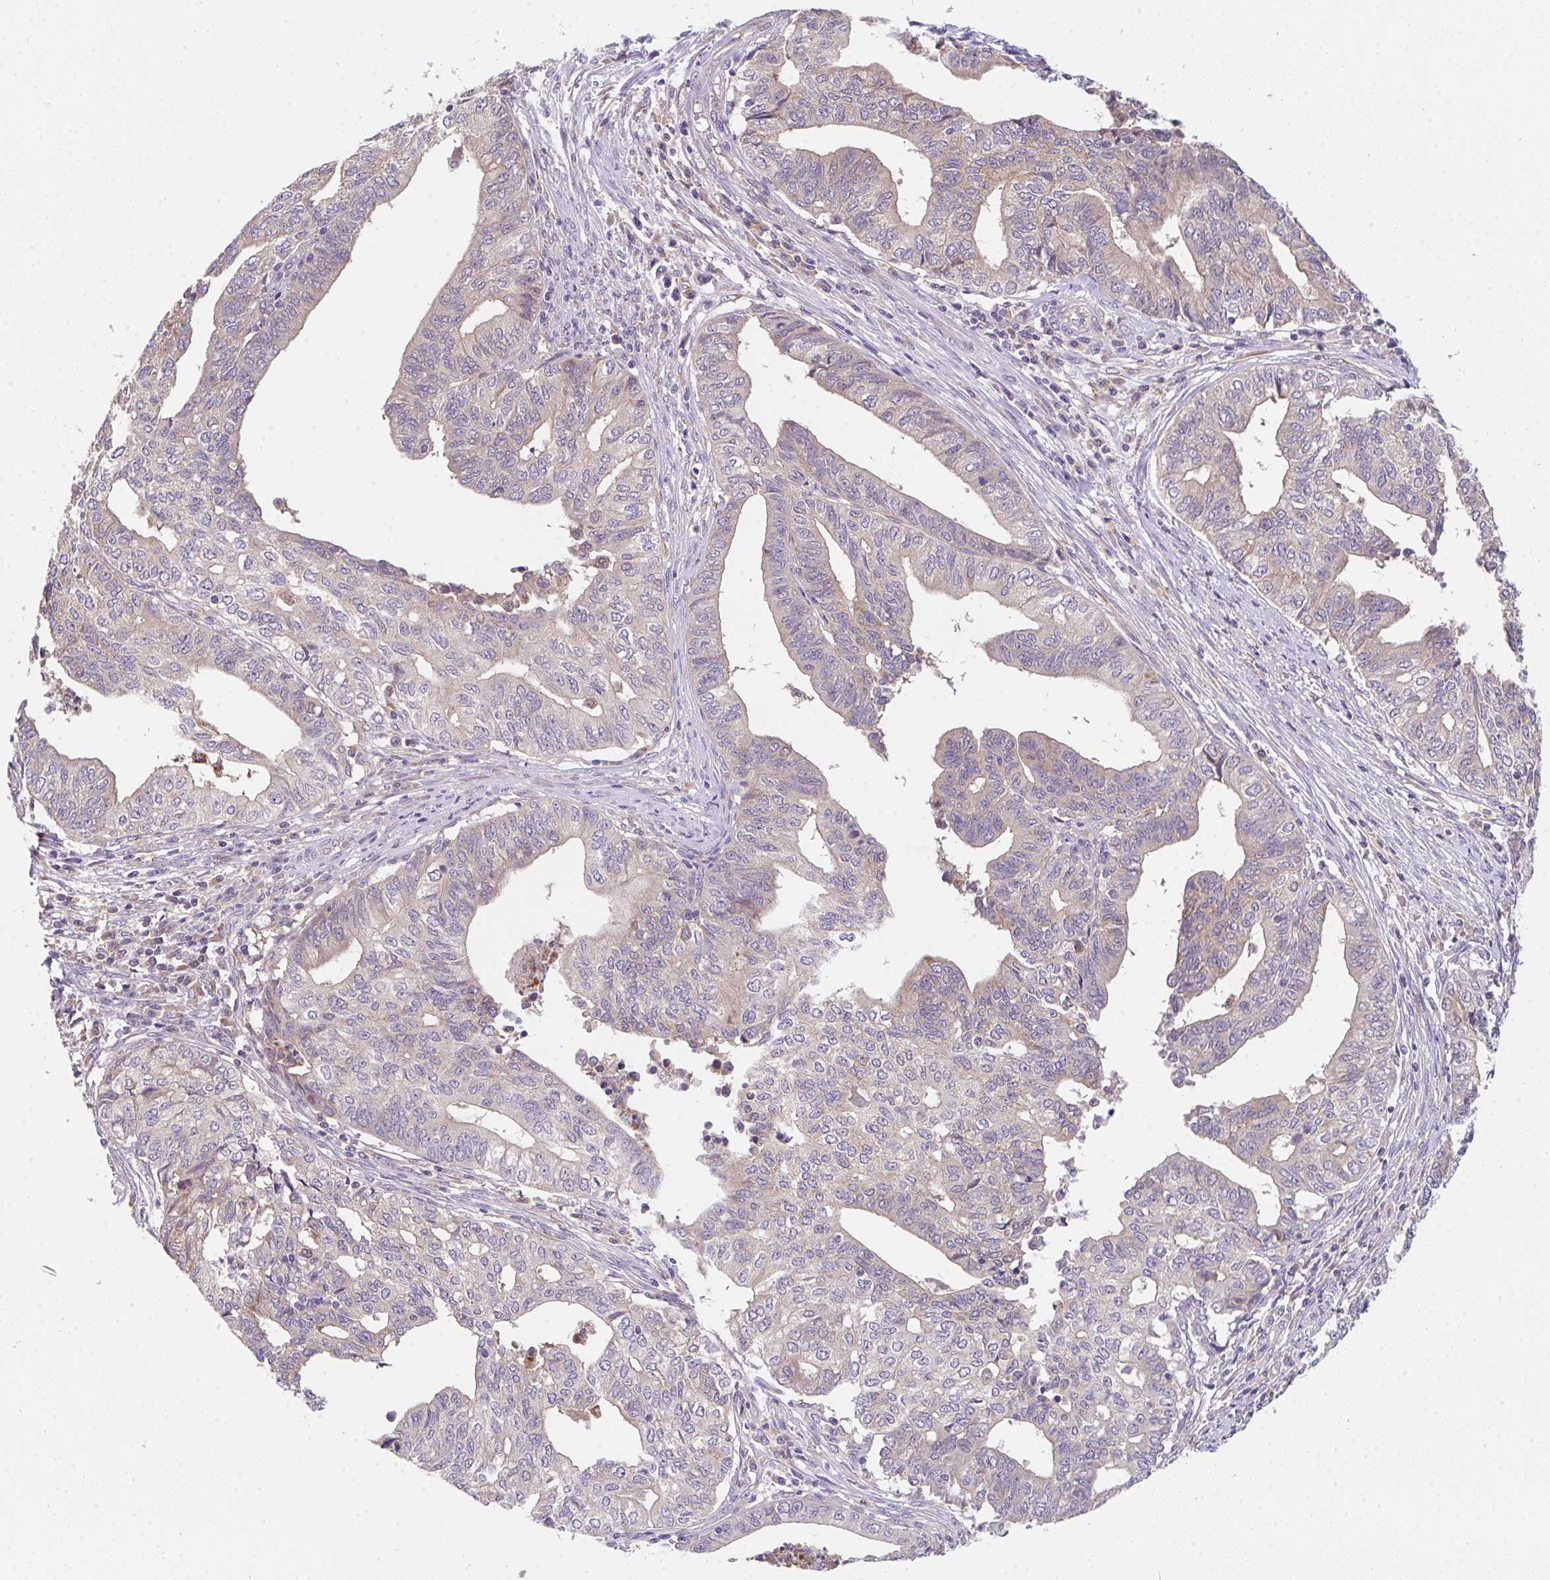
{"staining": {"intensity": "weak", "quantity": "25%-75%", "location": "cytoplasmic/membranous"}, "tissue": "endometrial cancer", "cell_type": "Tumor cells", "image_type": "cancer", "snomed": [{"axis": "morphology", "description": "Adenocarcinoma, NOS"}, {"axis": "topography", "description": "Endometrium"}], "caption": "A micrograph of human adenocarcinoma (endometrial) stained for a protein exhibits weak cytoplasmic/membranous brown staining in tumor cells. The staining was performed using DAB (3,3'-diaminobenzidine), with brown indicating positive protein expression. Nuclei are stained blue with hematoxylin.", "gene": "TSPAN31", "patient": {"sex": "female", "age": 65}}